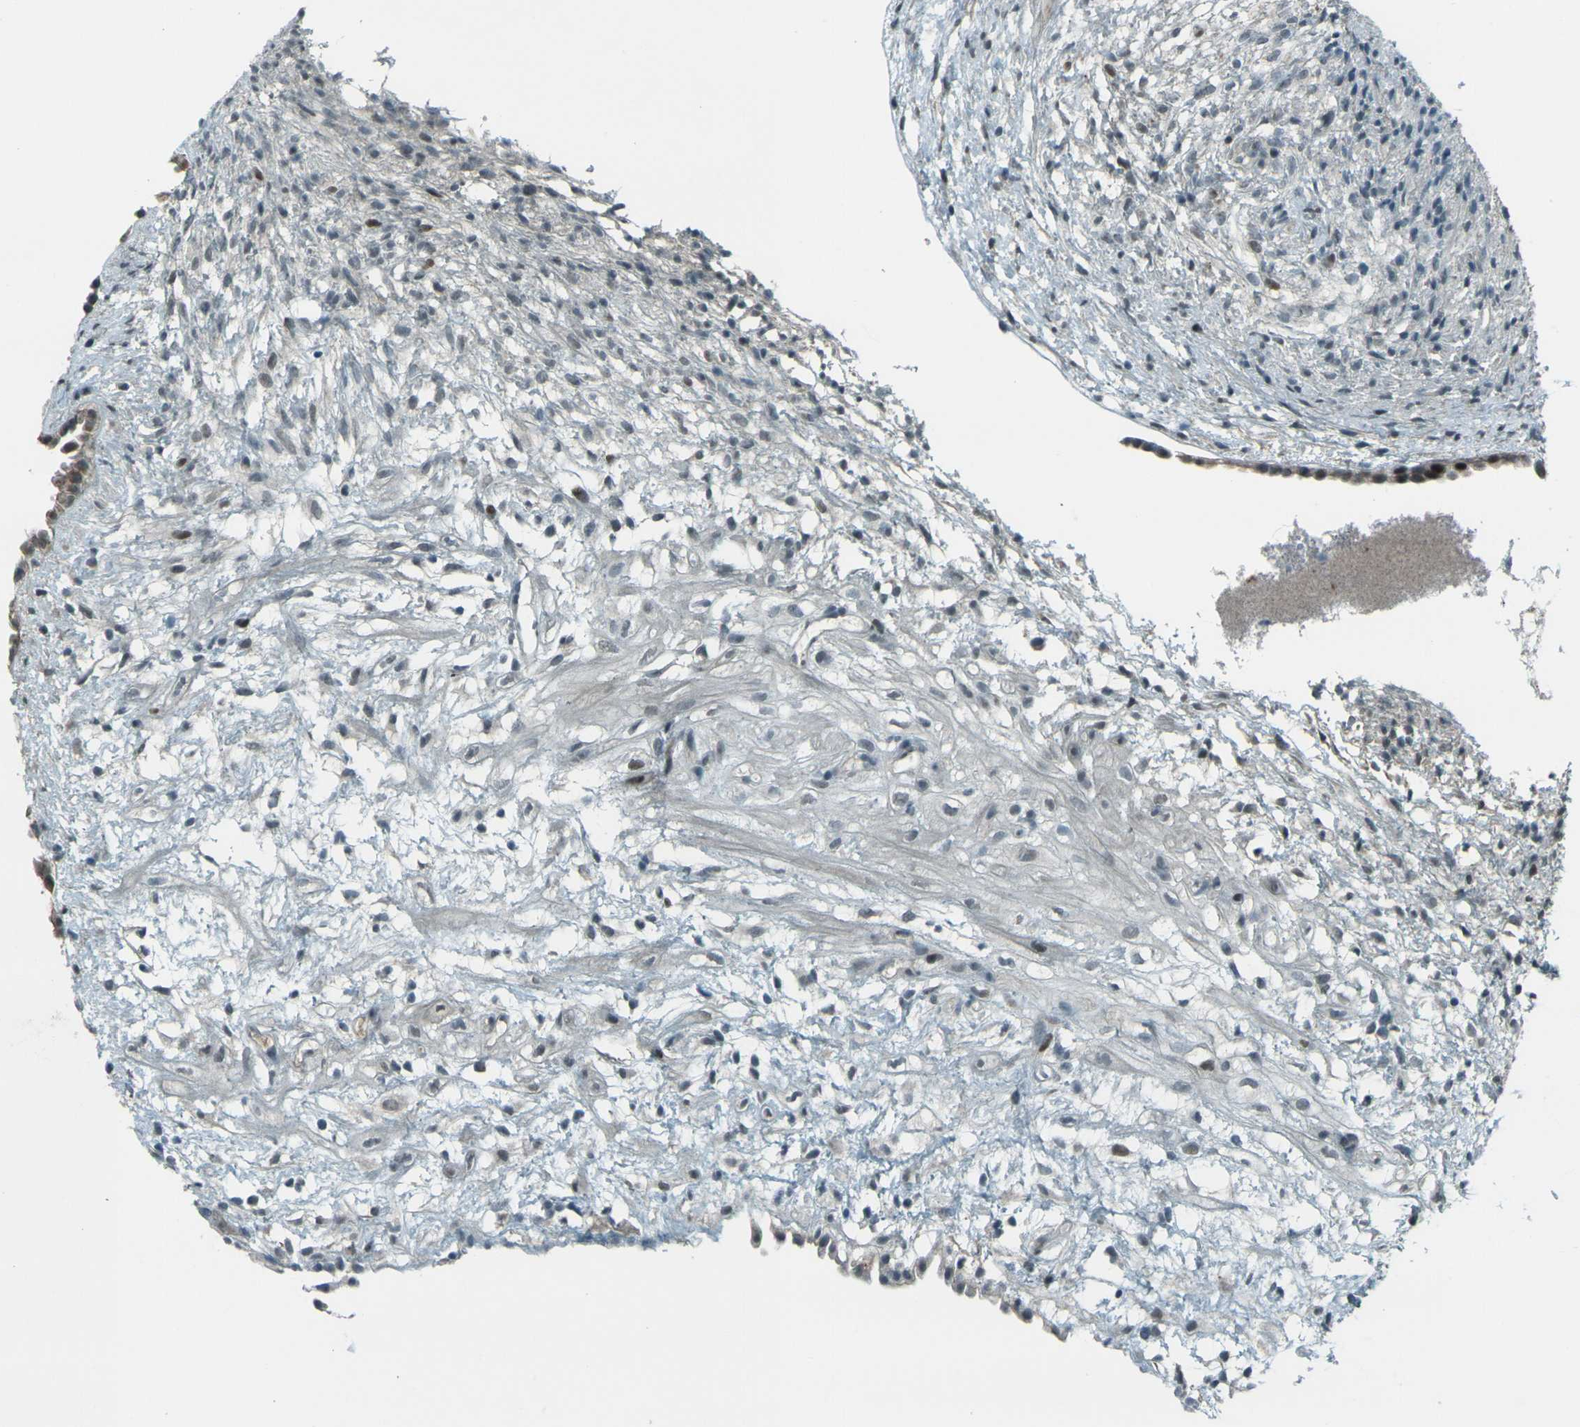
{"staining": {"intensity": "negative", "quantity": "none", "location": "none"}, "tissue": "ovary", "cell_type": "Ovarian stroma cells", "image_type": "normal", "snomed": [{"axis": "morphology", "description": "Normal tissue, NOS"}, {"axis": "morphology", "description": "Cyst, NOS"}, {"axis": "topography", "description": "Ovary"}], "caption": "The IHC image has no significant expression in ovarian stroma cells of ovary. Brightfield microscopy of immunohistochemistry stained with DAB (brown) and hematoxylin (blue), captured at high magnification.", "gene": "GPR19", "patient": {"sex": "female", "age": 18}}